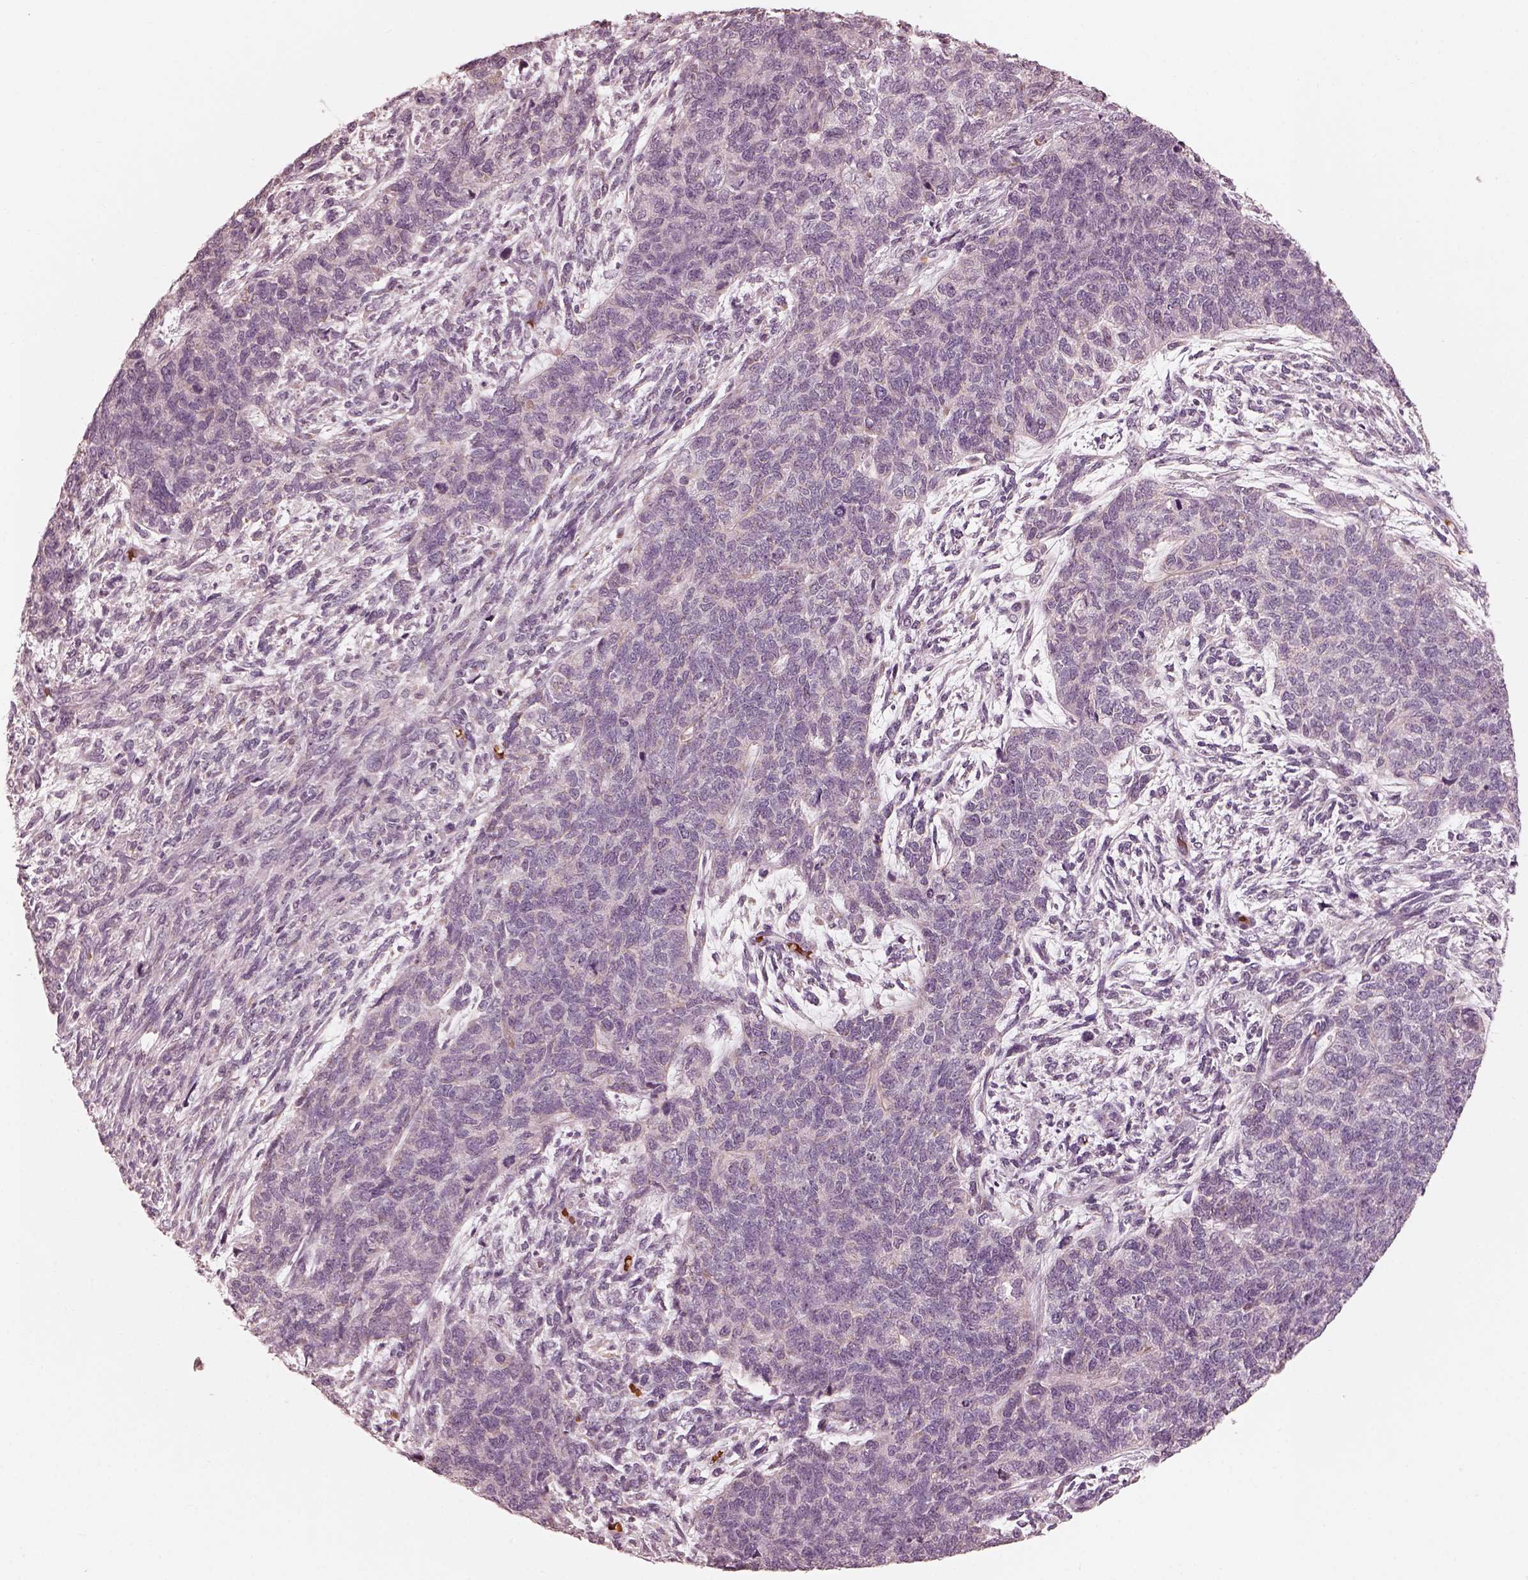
{"staining": {"intensity": "negative", "quantity": "none", "location": "none"}, "tissue": "cervical cancer", "cell_type": "Tumor cells", "image_type": "cancer", "snomed": [{"axis": "morphology", "description": "Squamous cell carcinoma, NOS"}, {"axis": "topography", "description": "Cervix"}], "caption": "This is an immunohistochemistry (IHC) image of human cervical cancer. There is no staining in tumor cells.", "gene": "ANKLE1", "patient": {"sex": "female", "age": 63}}